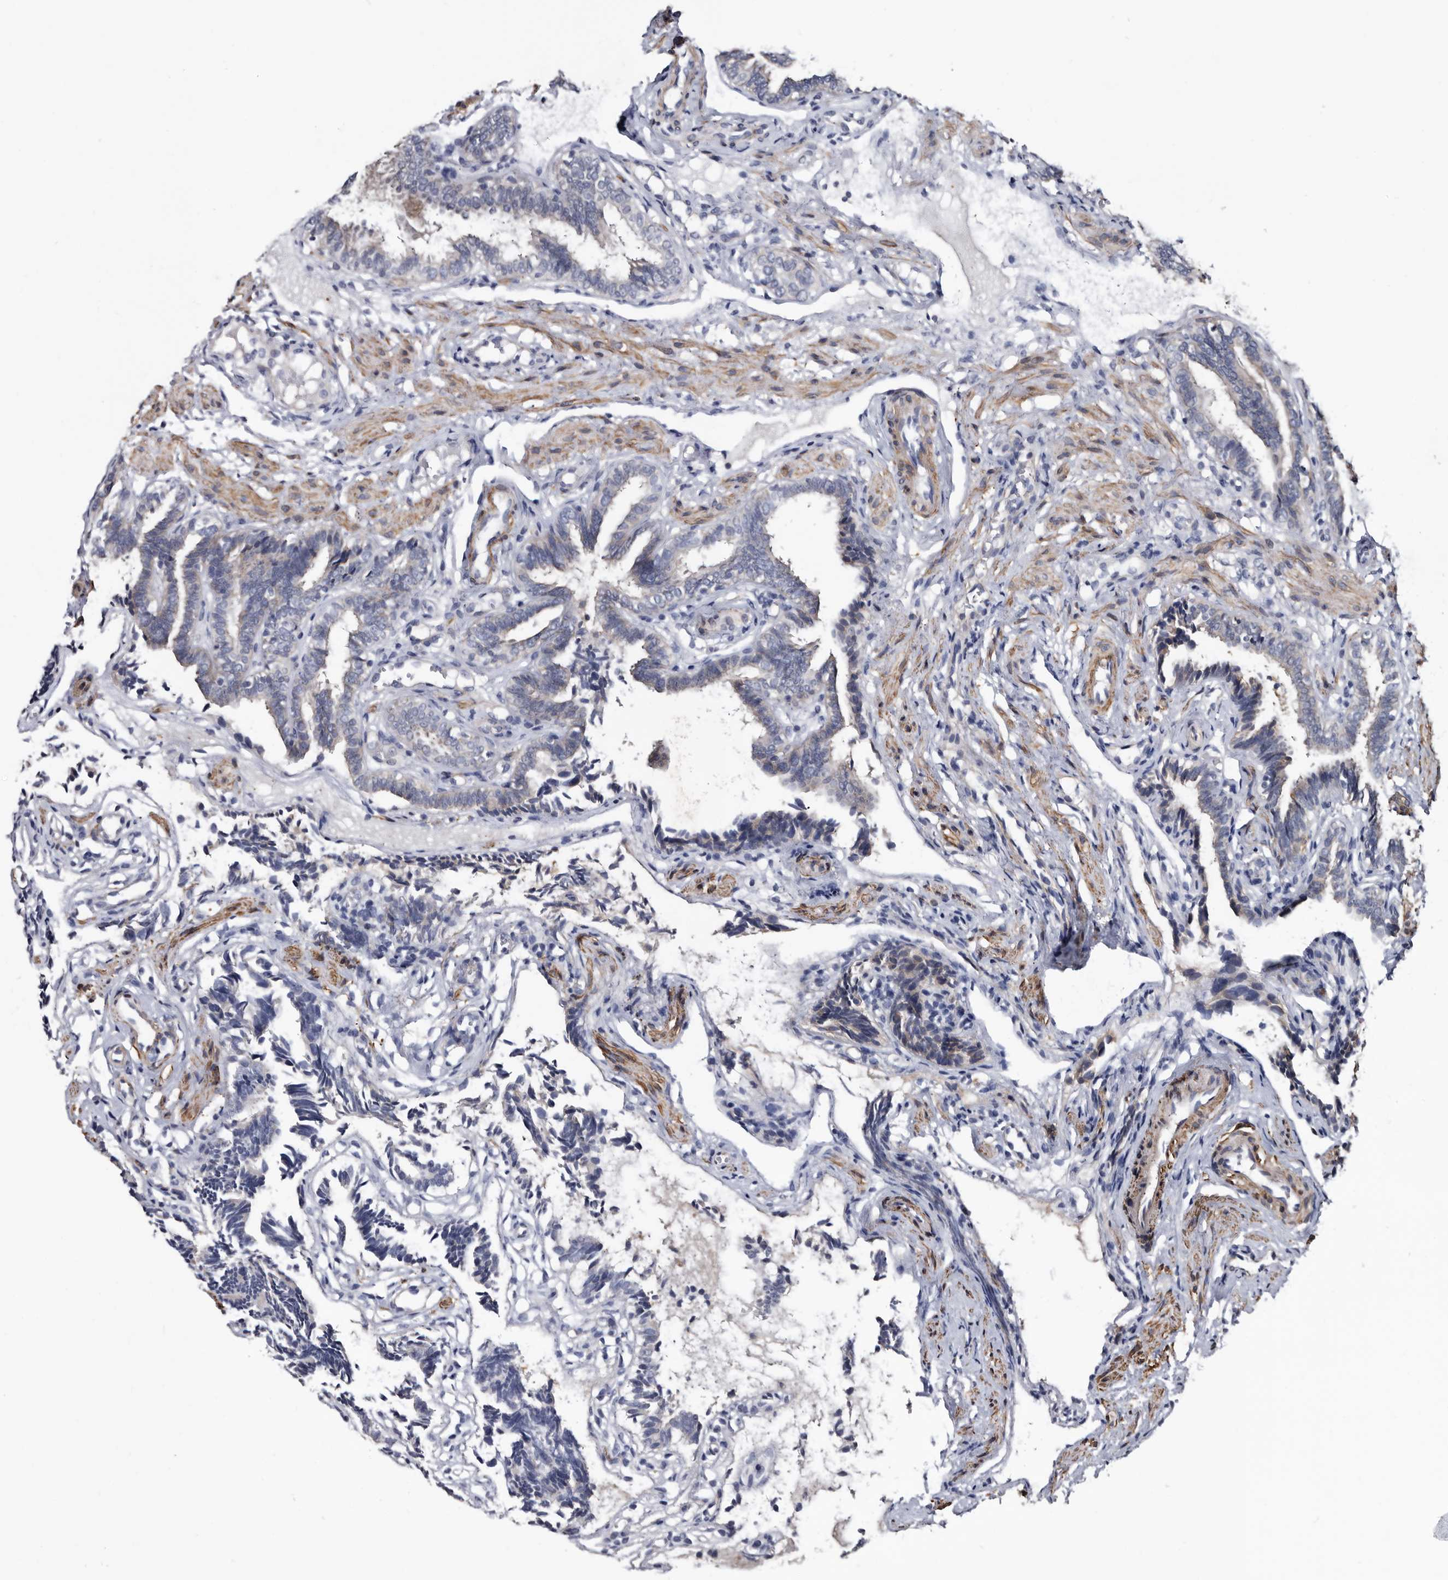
{"staining": {"intensity": "weak", "quantity": "<25%", "location": "cytoplasmic/membranous"}, "tissue": "fallopian tube", "cell_type": "Glandular cells", "image_type": "normal", "snomed": [{"axis": "morphology", "description": "Normal tissue, NOS"}, {"axis": "topography", "description": "Fallopian tube"}], "caption": "IHC micrograph of unremarkable fallopian tube: human fallopian tube stained with DAB shows no significant protein positivity in glandular cells. The staining was performed using DAB (3,3'-diaminobenzidine) to visualize the protein expression in brown, while the nuclei were stained in blue with hematoxylin (Magnification: 20x).", "gene": "IARS1", "patient": {"sex": "female", "age": 39}}